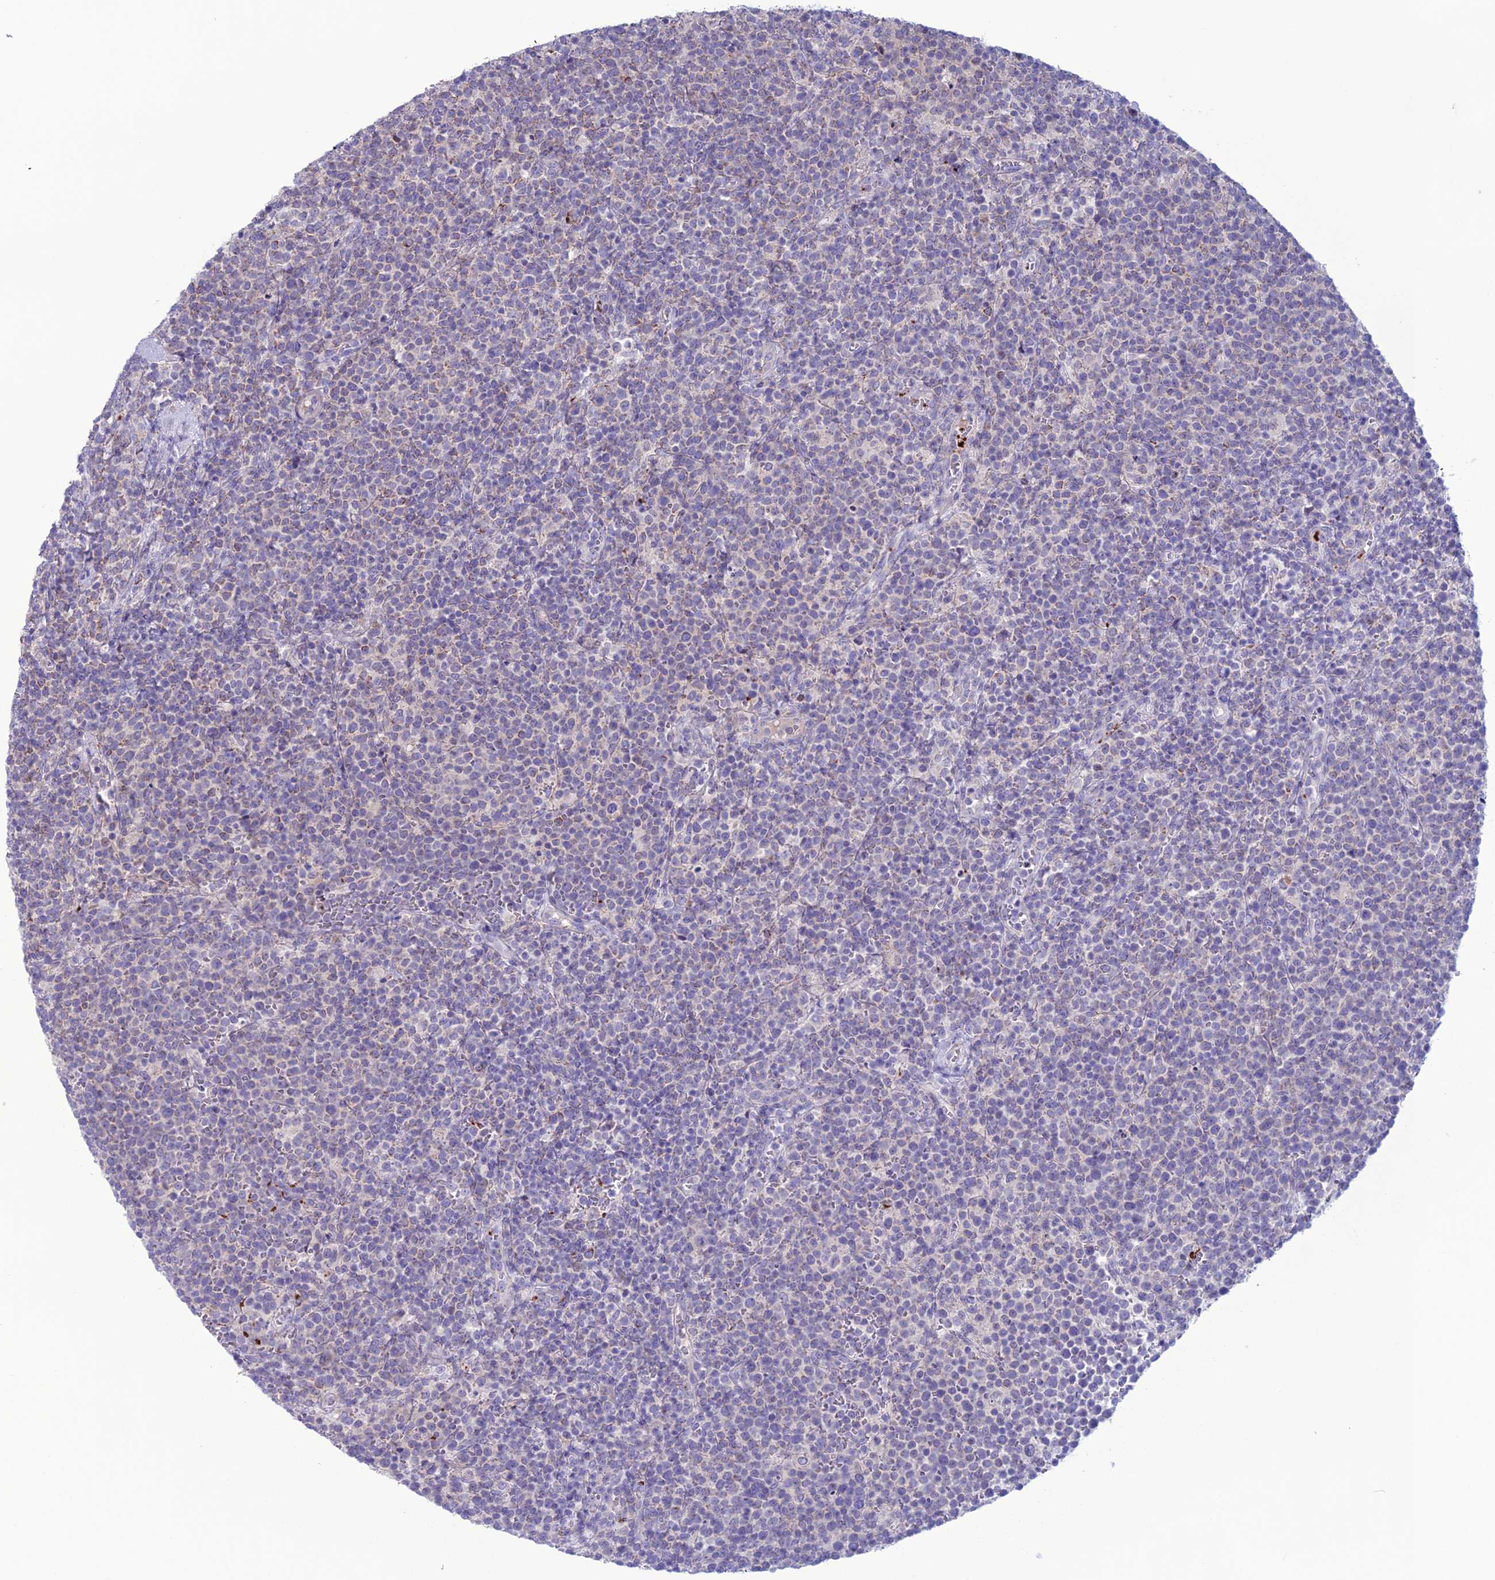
{"staining": {"intensity": "weak", "quantity": "<25%", "location": "cytoplasmic/membranous"}, "tissue": "lymphoma", "cell_type": "Tumor cells", "image_type": "cancer", "snomed": [{"axis": "morphology", "description": "Malignant lymphoma, non-Hodgkin's type, High grade"}, {"axis": "topography", "description": "Lymph node"}], "caption": "Immunohistochemistry of human high-grade malignant lymphoma, non-Hodgkin's type reveals no expression in tumor cells. (Immunohistochemistry, brightfield microscopy, high magnification).", "gene": "C21orf140", "patient": {"sex": "male", "age": 61}}